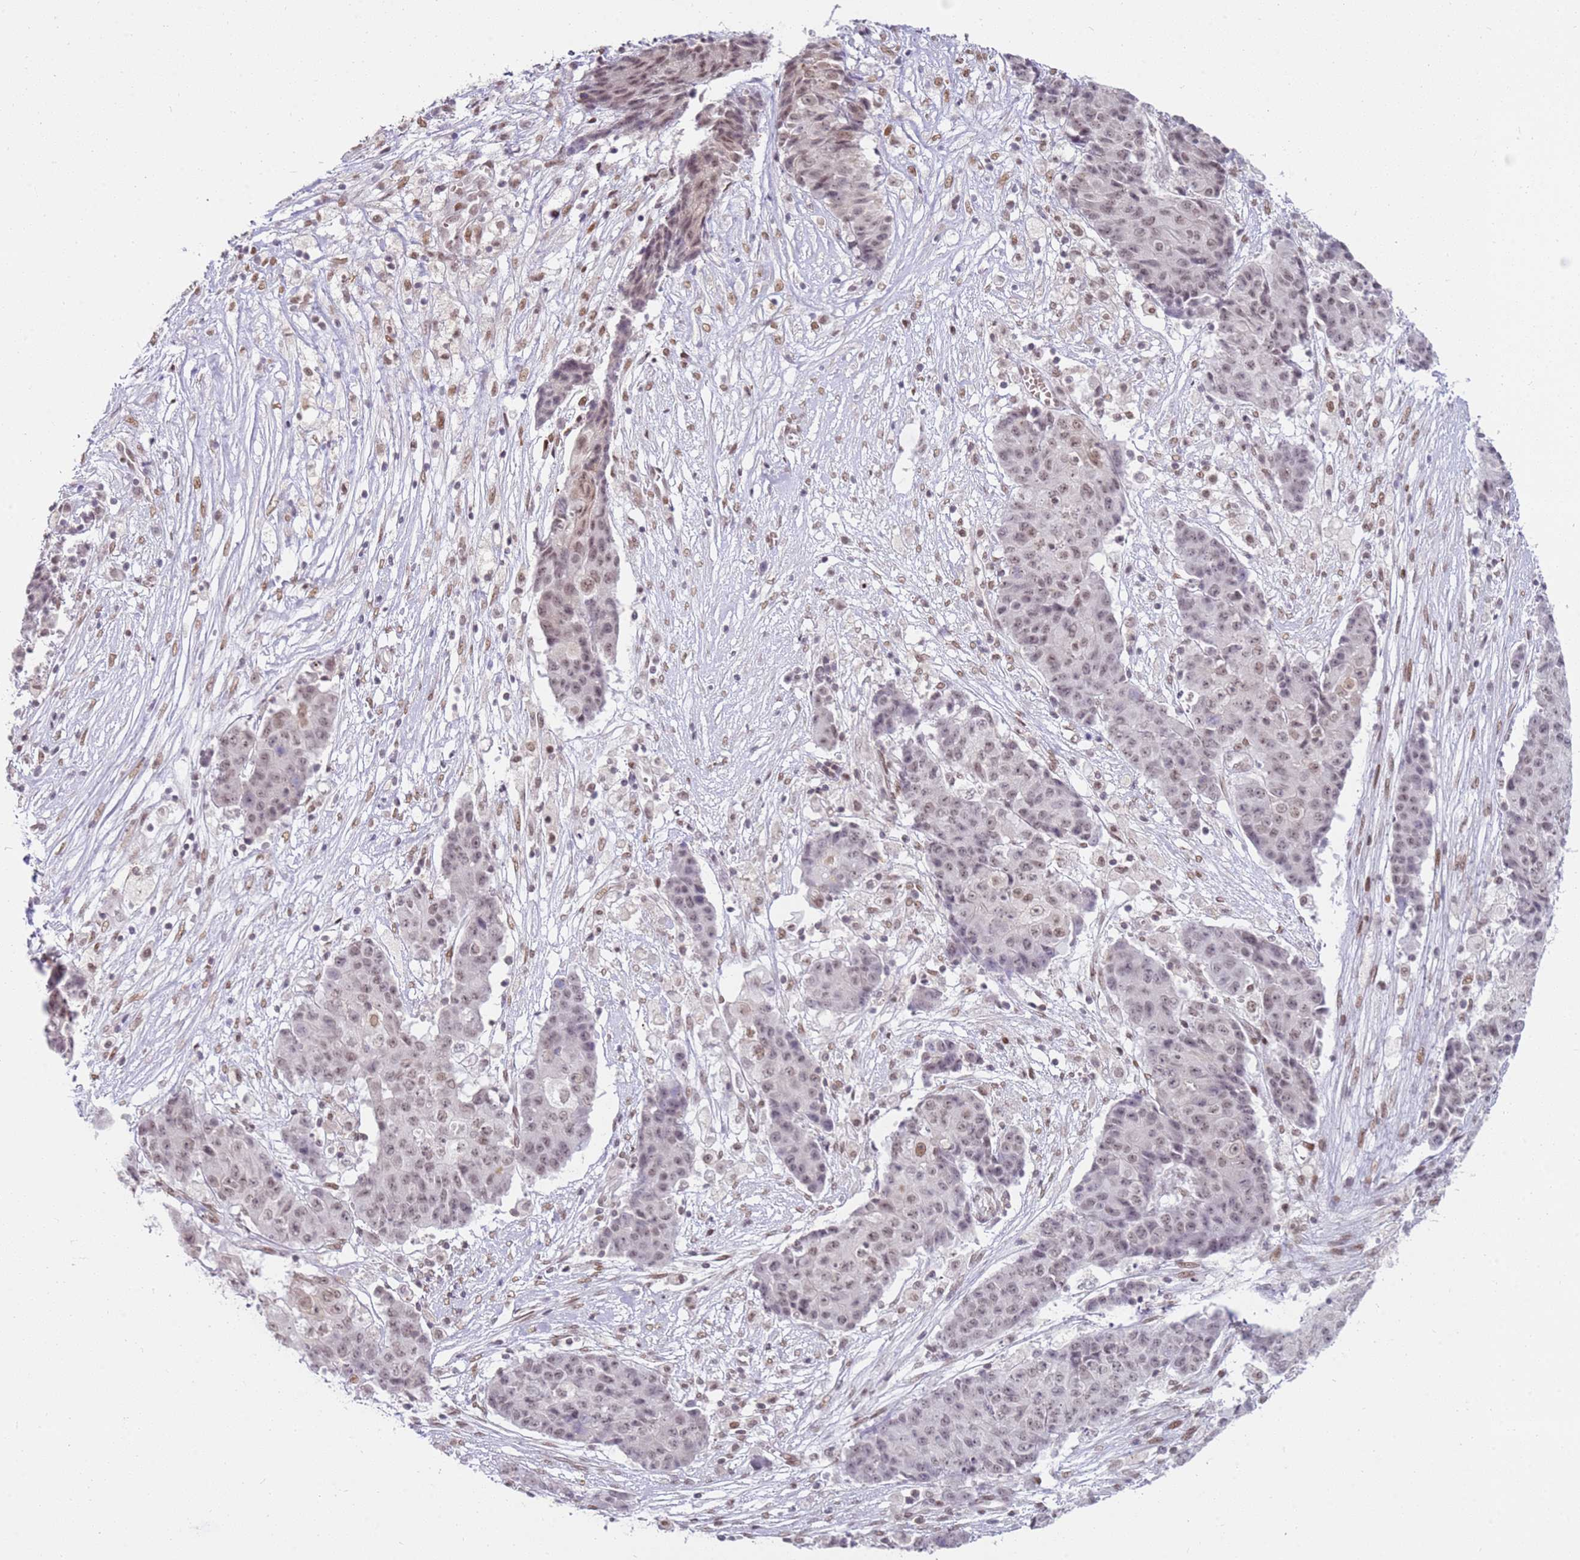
{"staining": {"intensity": "moderate", "quantity": "<25%", "location": "nuclear"}, "tissue": "ovarian cancer", "cell_type": "Tumor cells", "image_type": "cancer", "snomed": [{"axis": "morphology", "description": "Carcinoma, endometroid"}, {"axis": "topography", "description": "Ovary"}], "caption": "Immunohistochemistry staining of ovarian endometroid carcinoma, which reveals low levels of moderate nuclear positivity in approximately <25% of tumor cells indicating moderate nuclear protein expression. The staining was performed using DAB (3,3'-diaminobenzidine) (brown) for protein detection and nuclei were counterstained in hematoxylin (blue).", "gene": "PHC2", "patient": {"sex": "female", "age": 42}}